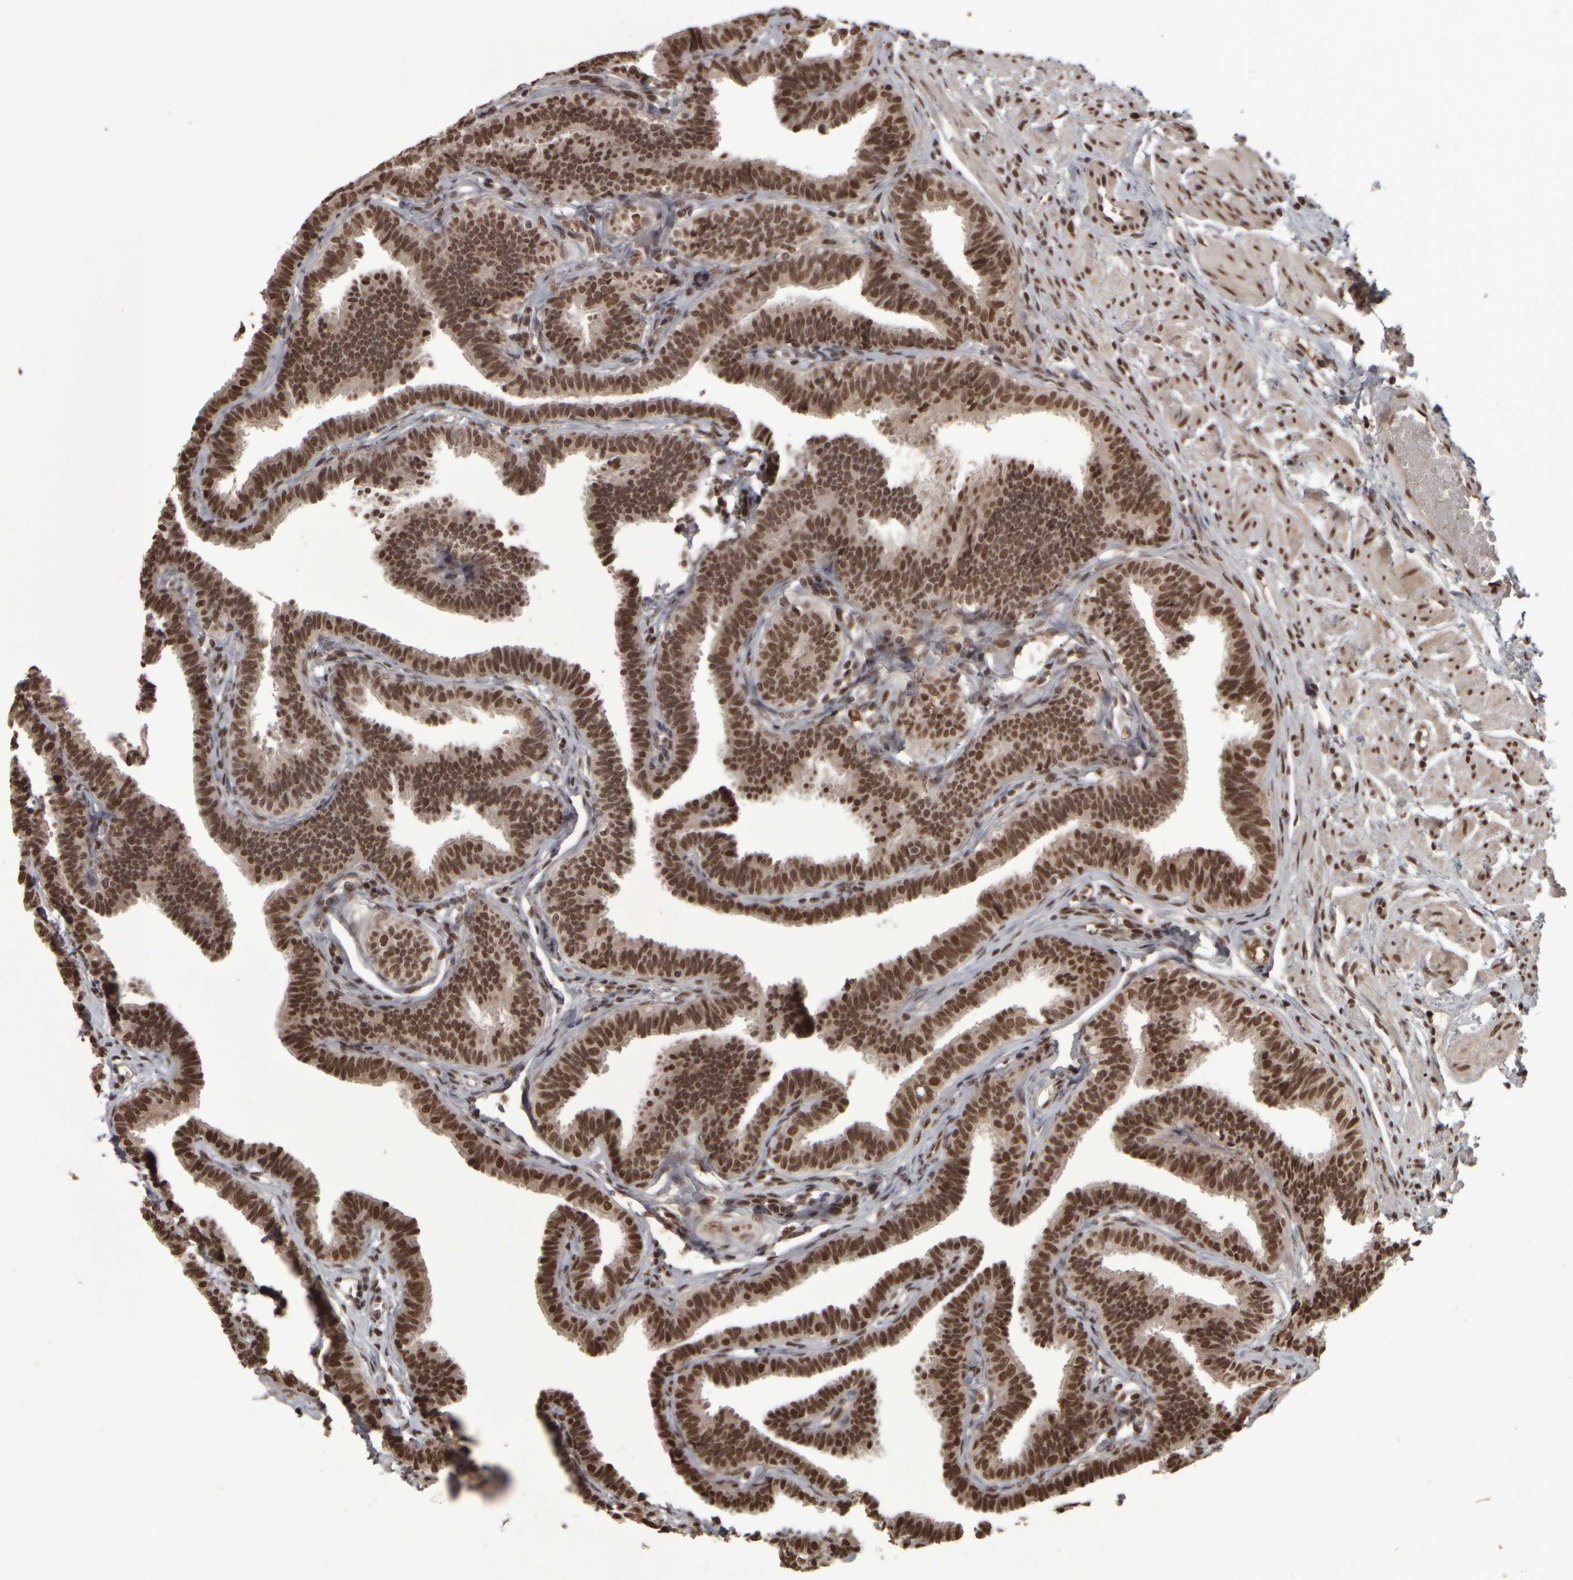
{"staining": {"intensity": "strong", "quantity": ">75%", "location": "nuclear"}, "tissue": "fallopian tube", "cell_type": "Glandular cells", "image_type": "normal", "snomed": [{"axis": "morphology", "description": "Normal tissue, NOS"}, {"axis": "topography", "description": "Fallopian tube"}, {"axis": "topography", "description": "Ovary"}], "caption": "Immunohistochemistry (IHC) micrograph of normal fallopian tube stained for a protein (brown), which demonstrates high levels of strong nuclear expression in approximately >75% of glandular cells.", "gene": "ZFHX4", "patient": {"sex": "female", "age": 23}}